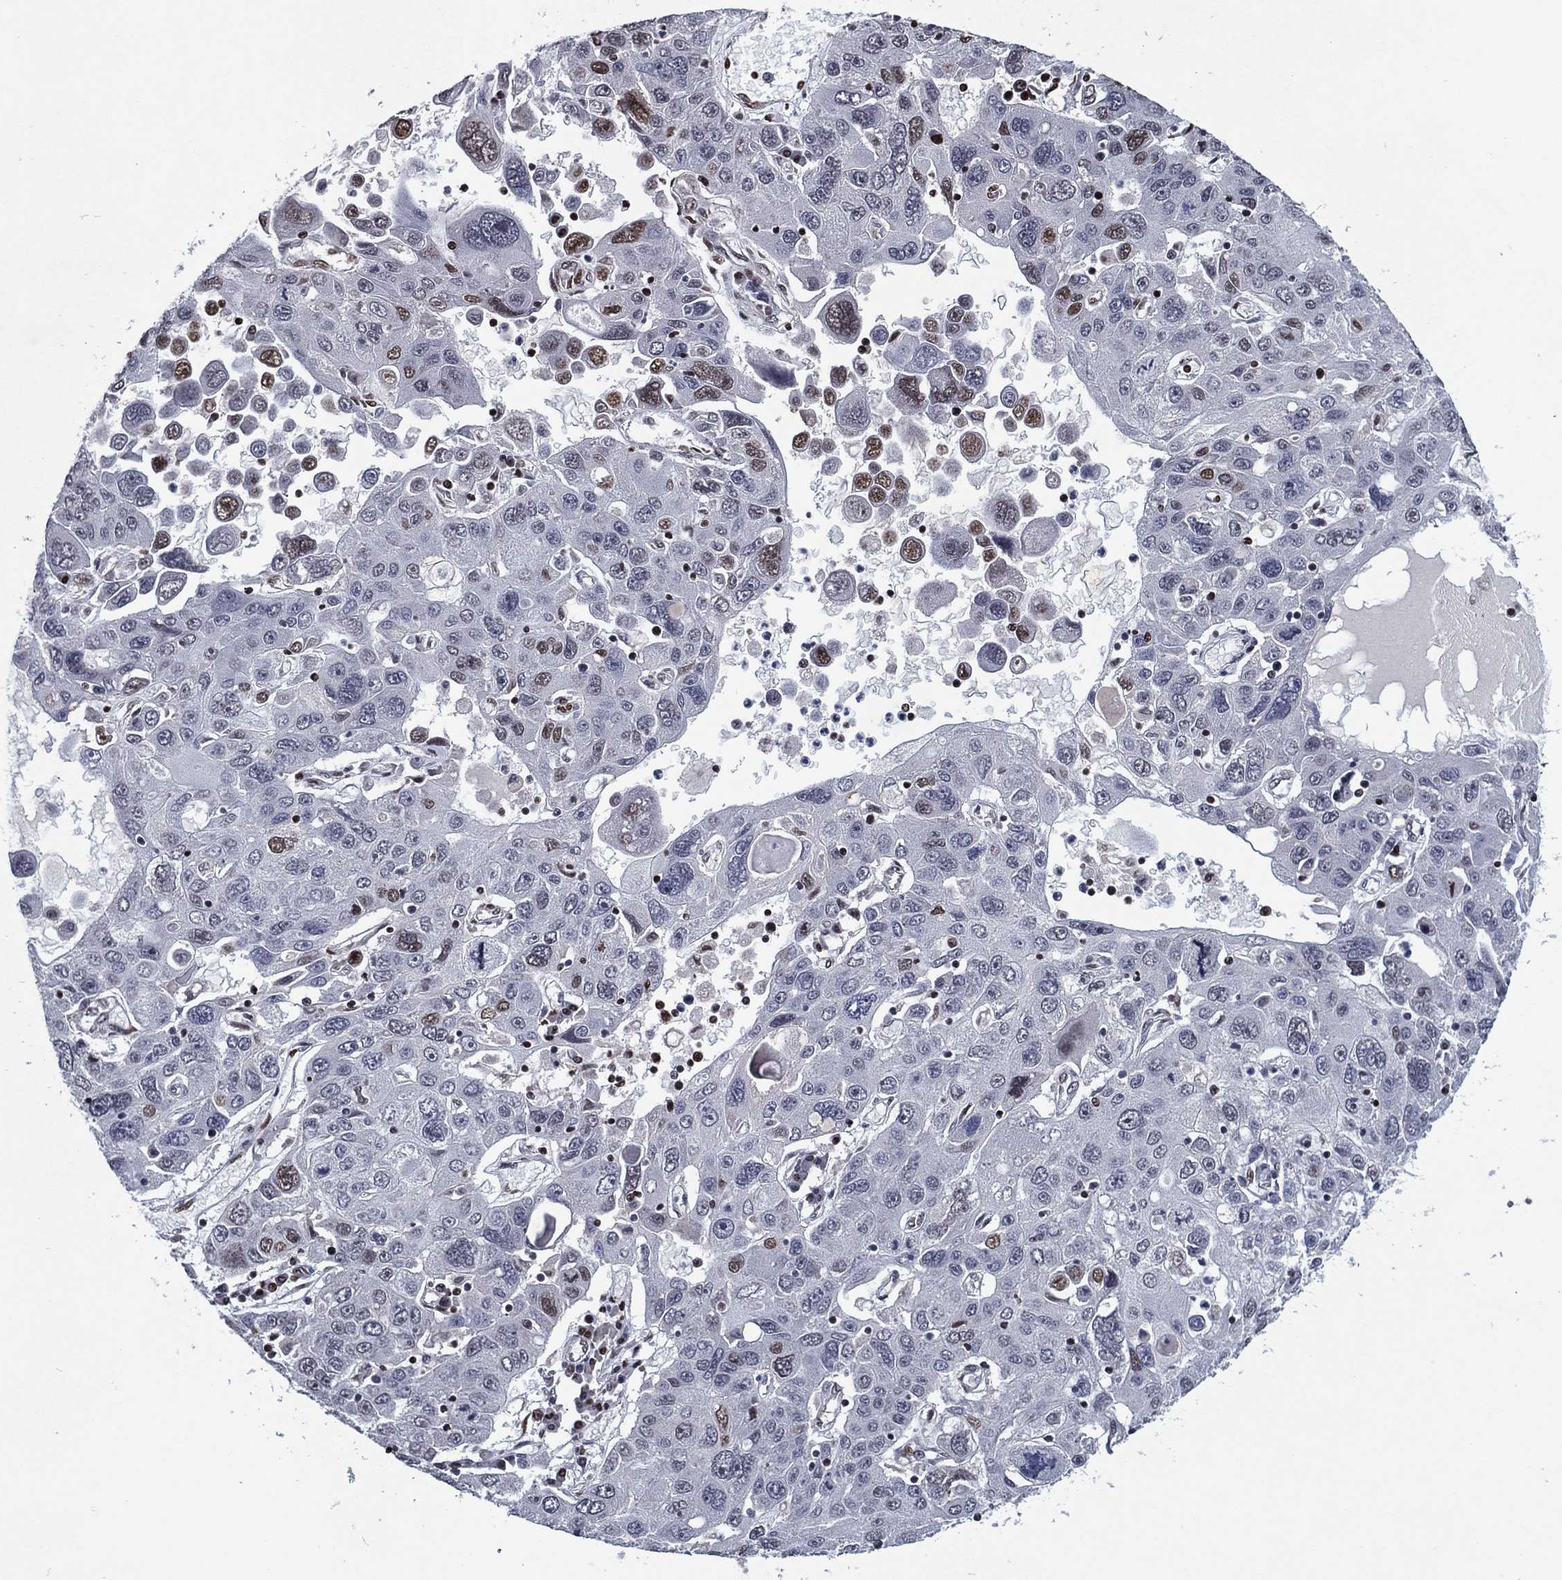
{"staining": {"intensity": "moderate", "quantity": "<25%", "location": "nuclear"}, "tissue": "stomach cancer", "cell_type": "Tumor cells", "image_type": "cancer", "snomed": [{"axis": "morphology", "description": "Adenocarcinoma, NOS"}, {"axis": "topography", "description": "Stomach"}], "caption": "Immunohistochemistry (IHC) of human adenocarcinoma (stomach) demonstrates low levels of moderate nuclear expression in about <25% of tumor cells.", "gene": "ZBTB42", "patient": {"sex": "male", "age": 56}}